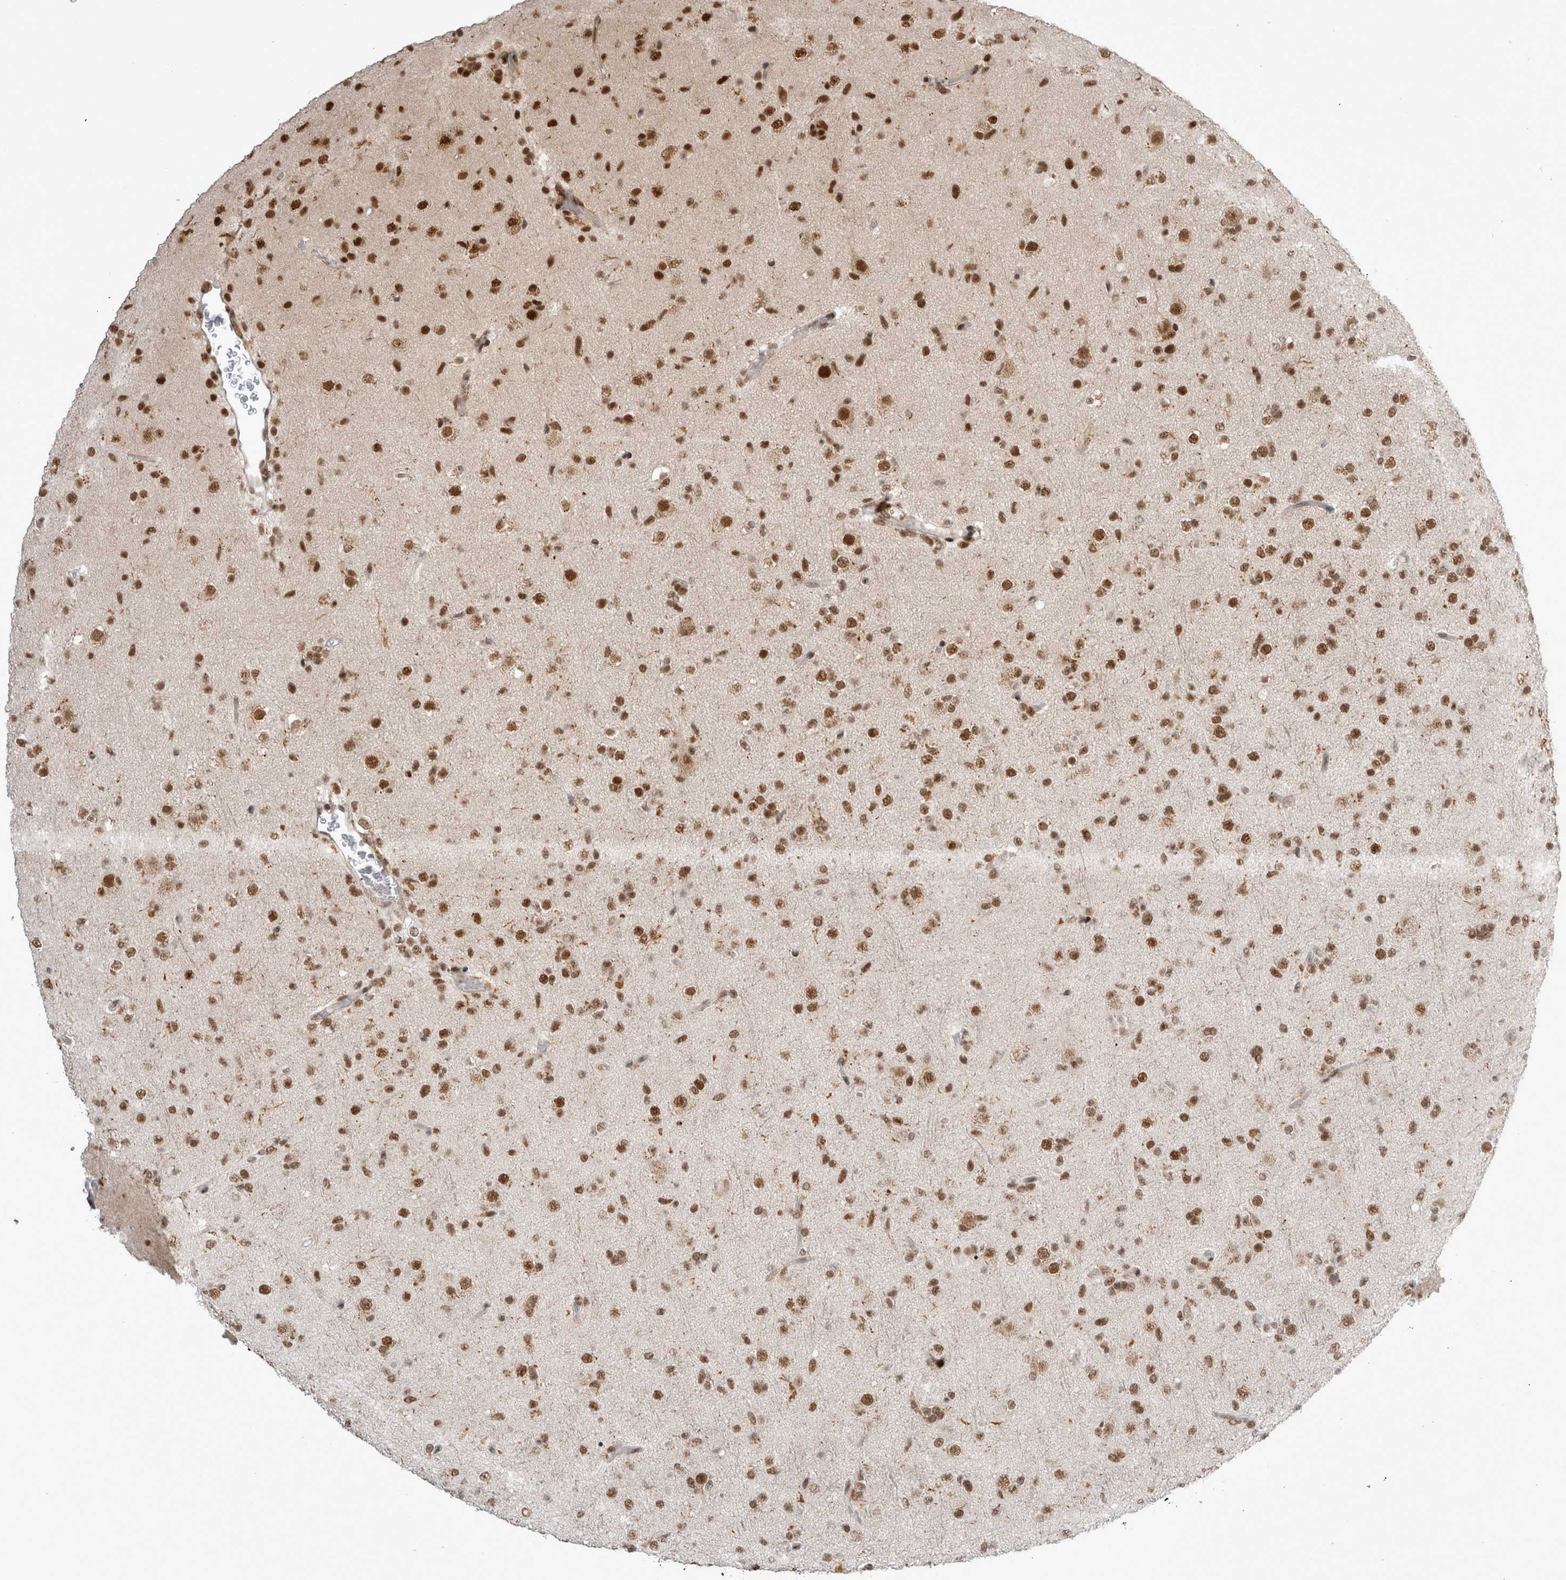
{"staining": {"intensity": "strong", "quantity": ">75%", "location": "nuclear"}, "tissue": "glioma", "cell_type": "Tumor cells", "image_type": "cancer", "snomed": [{"axis": "morphology", "description": "Glioma, malignant, Low grade"}, {"axis": "topography", "description": "Brain"}], "caption": "A high amount of strong nuclear staining is appreciated in approximately >75% of tumor cells in glioma tissue. The staining is performed using DAB (3,3'-diaminobenzidine) brown chromogen to label protein expression. The nuclei are counter-stained blue using hematoxylin.", "gene": "EYA2", "patient": {"sex": "male", "age": 65}}